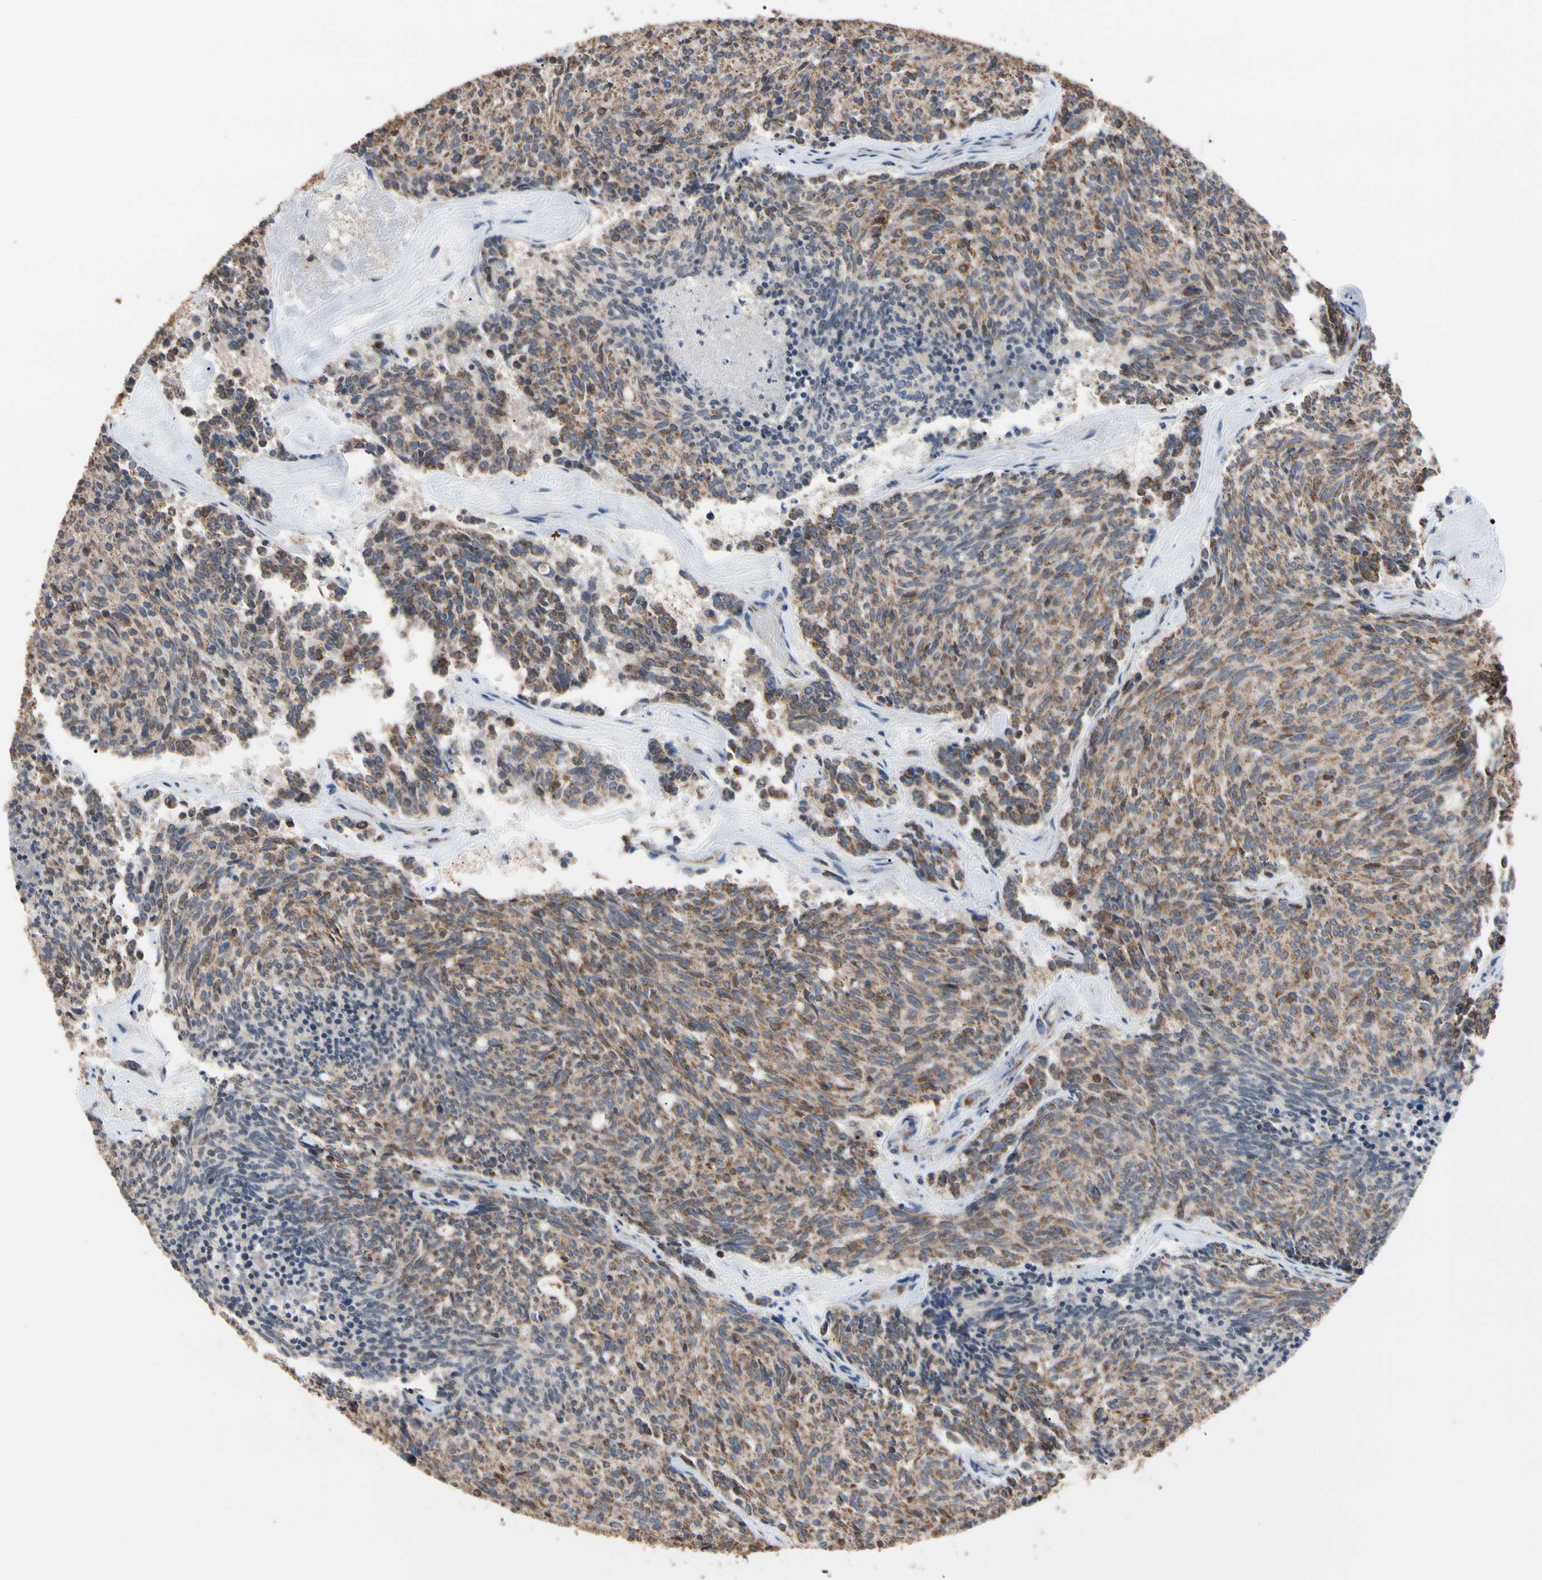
{"staining": {"intensity": "moderate", "quantity": ">75%", "location": "cytoplasmic/membranous"}, "tissue": "carcinoid", "cell_type": "Tumor cells", "image_type": "cancer", "snomed": [{"axis": "morphology", "description": "Carcinoid, malignant, NOS"}, {"axis": "topography", "description": "Pancreas"}], "caption": "A brown stain highlights moderate cytoplasmic/membranous staining of a protein in malignant carcinoid tumor cells.", "gene": "FAM110B", "patient": {"sex": "female", "age": 54}}